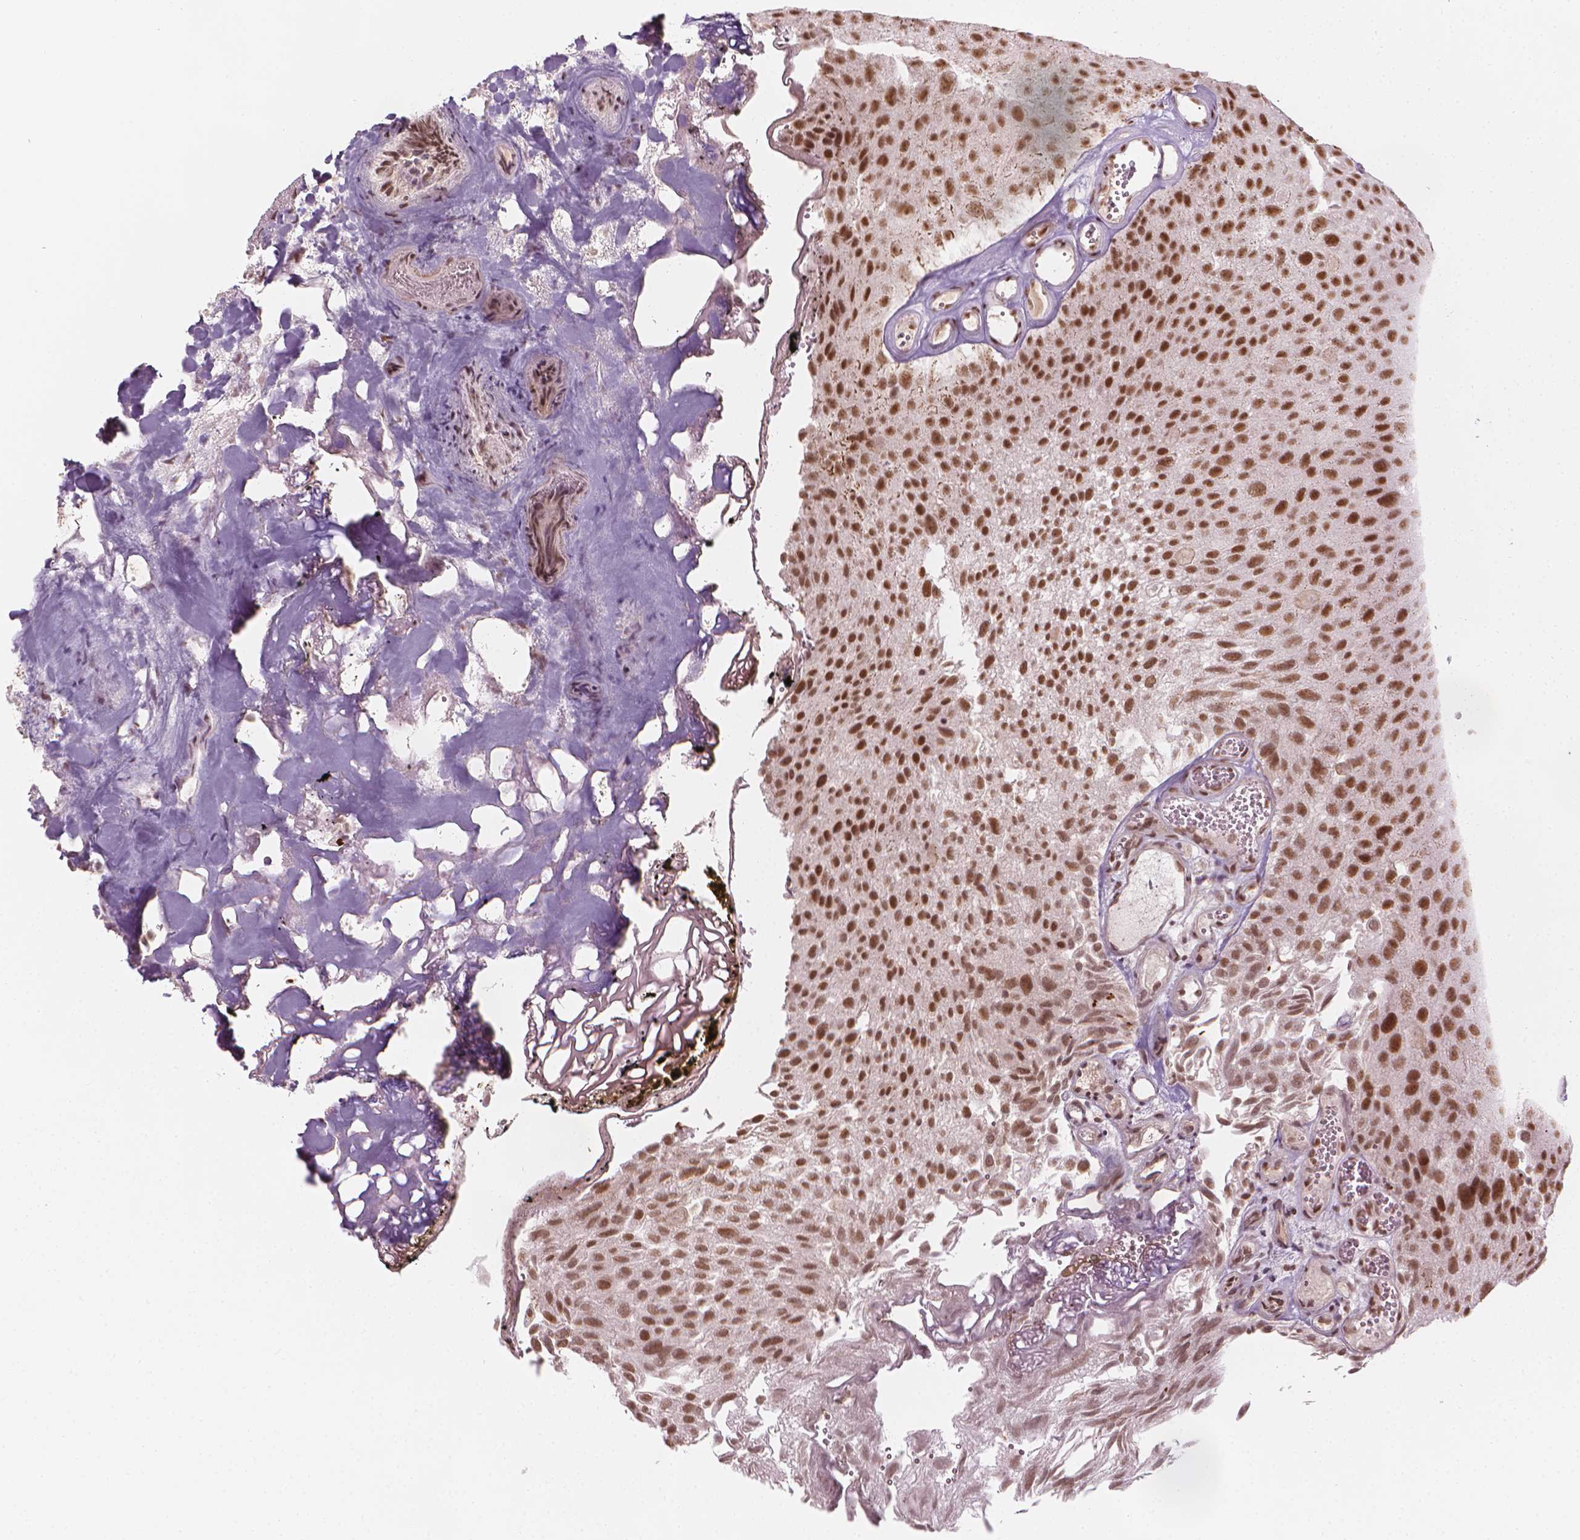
{"staining": {"intensity": "moderate", "quantity": ">75%", "location": "nuclear"}, "tissue": "urothelial cancer", "cell_type": "Tumor cells", "image_type": "cancer", "snomed": [{"axis": "morphology", "description": "Urothelial carcinoma, Low grade"}, {"axis": "topography", "description": "Urinary bladder"}], "caption": "Immunohistochemical staining of human urothelial cancer demonstrates medium levels of moderate nuclear protein expression in about >75% of tumor cells.", "gene": "ELF2", "patient": {"sex": "male", "age": 72}}